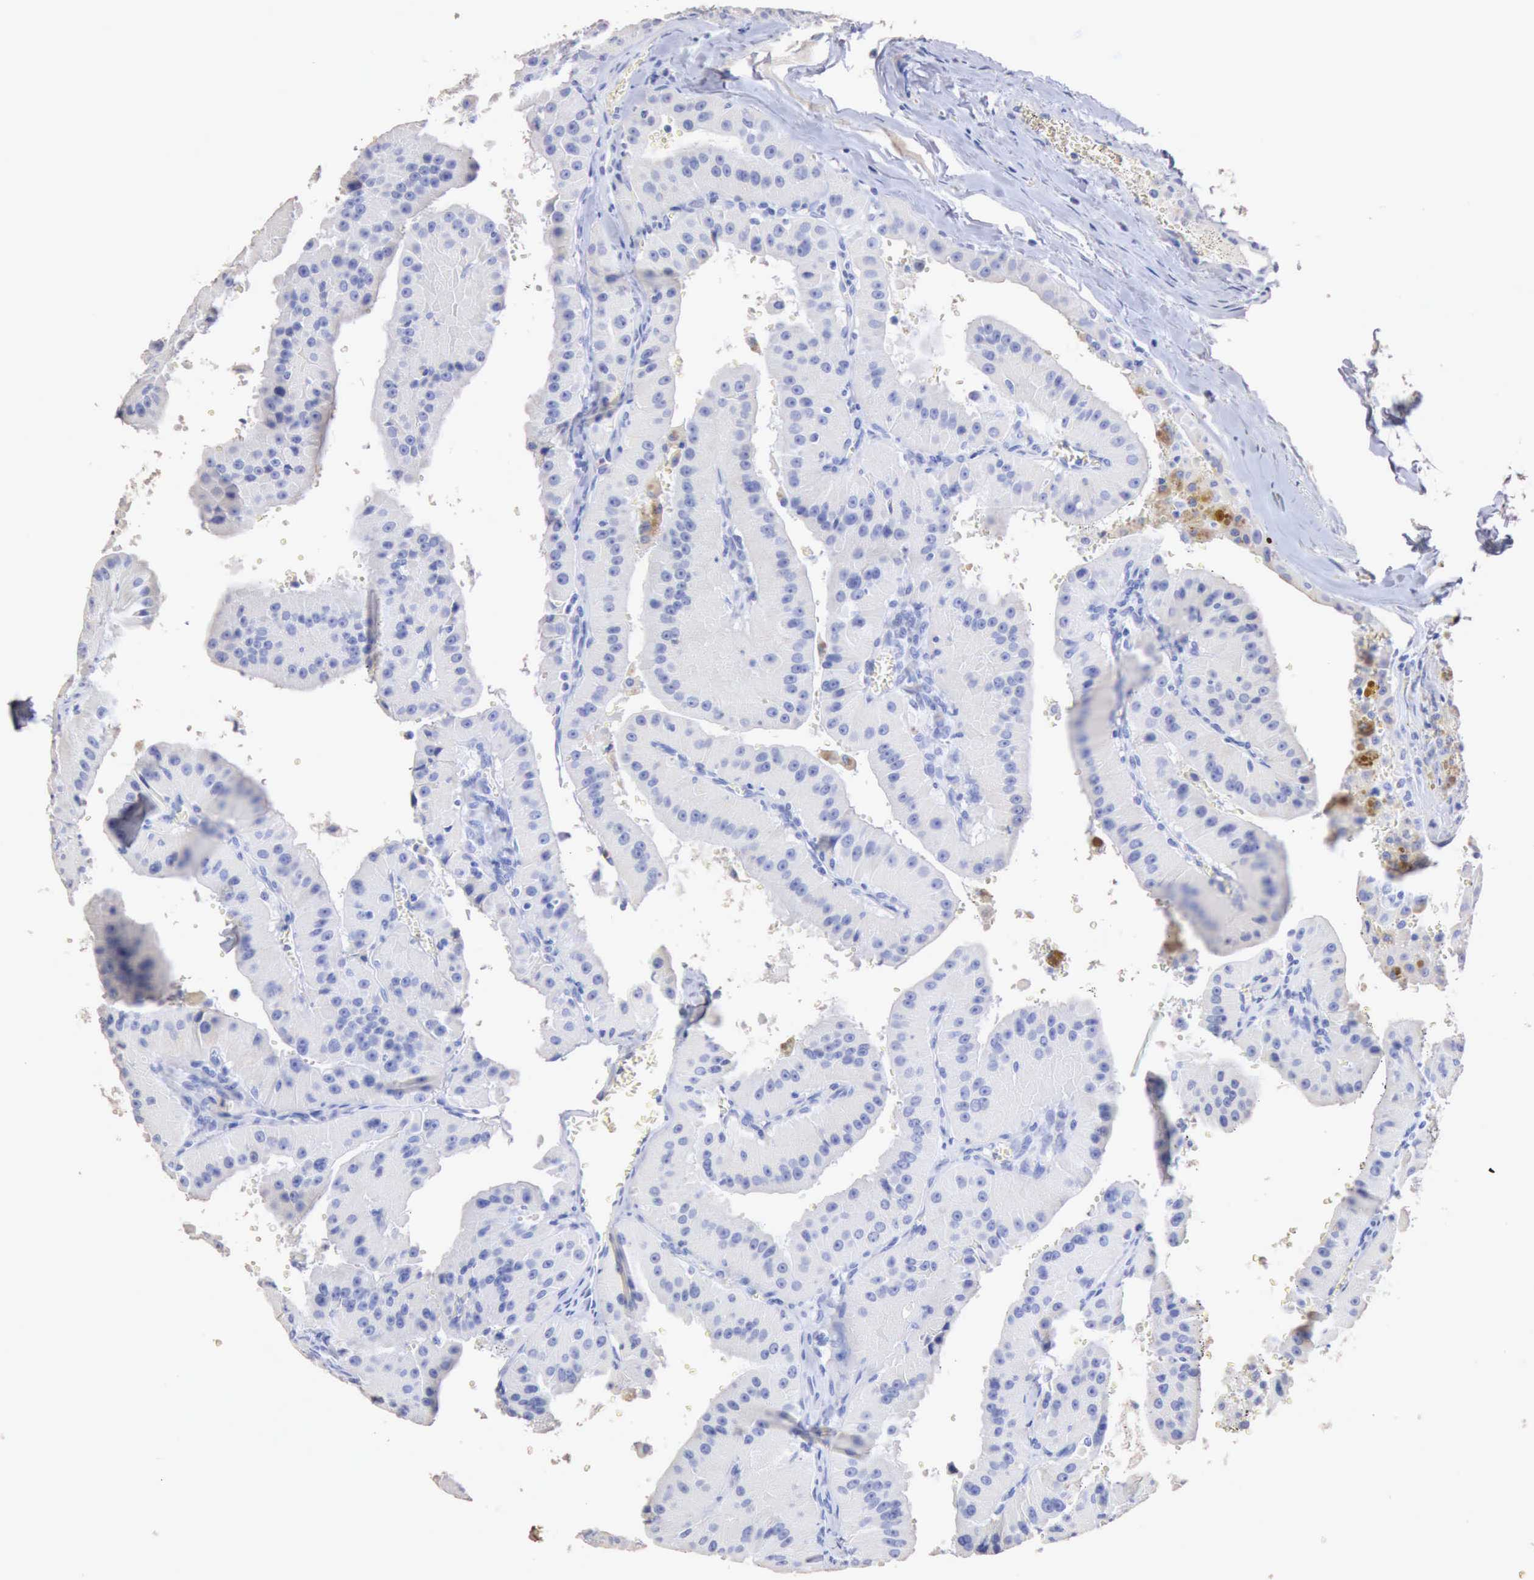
{"staining": {"intensity": "negative", "quantity": "none", "location": "none"}, "tissue": "thyroid cancer", "cell_type": "Tumor cells", "image_type": "cancer", "snomed": [{"axis": "morphology", "description": "Carcinoma, NOS"}, {"axis": "topography", "description": "Thyroid gland"}], "caption": "Photomicrograph shows no significant protein positivity in tumor cells of thyroid cancer (carcinoma).", "gene": "KRT6B", "patient": {"sex": "male", "age": 76}}